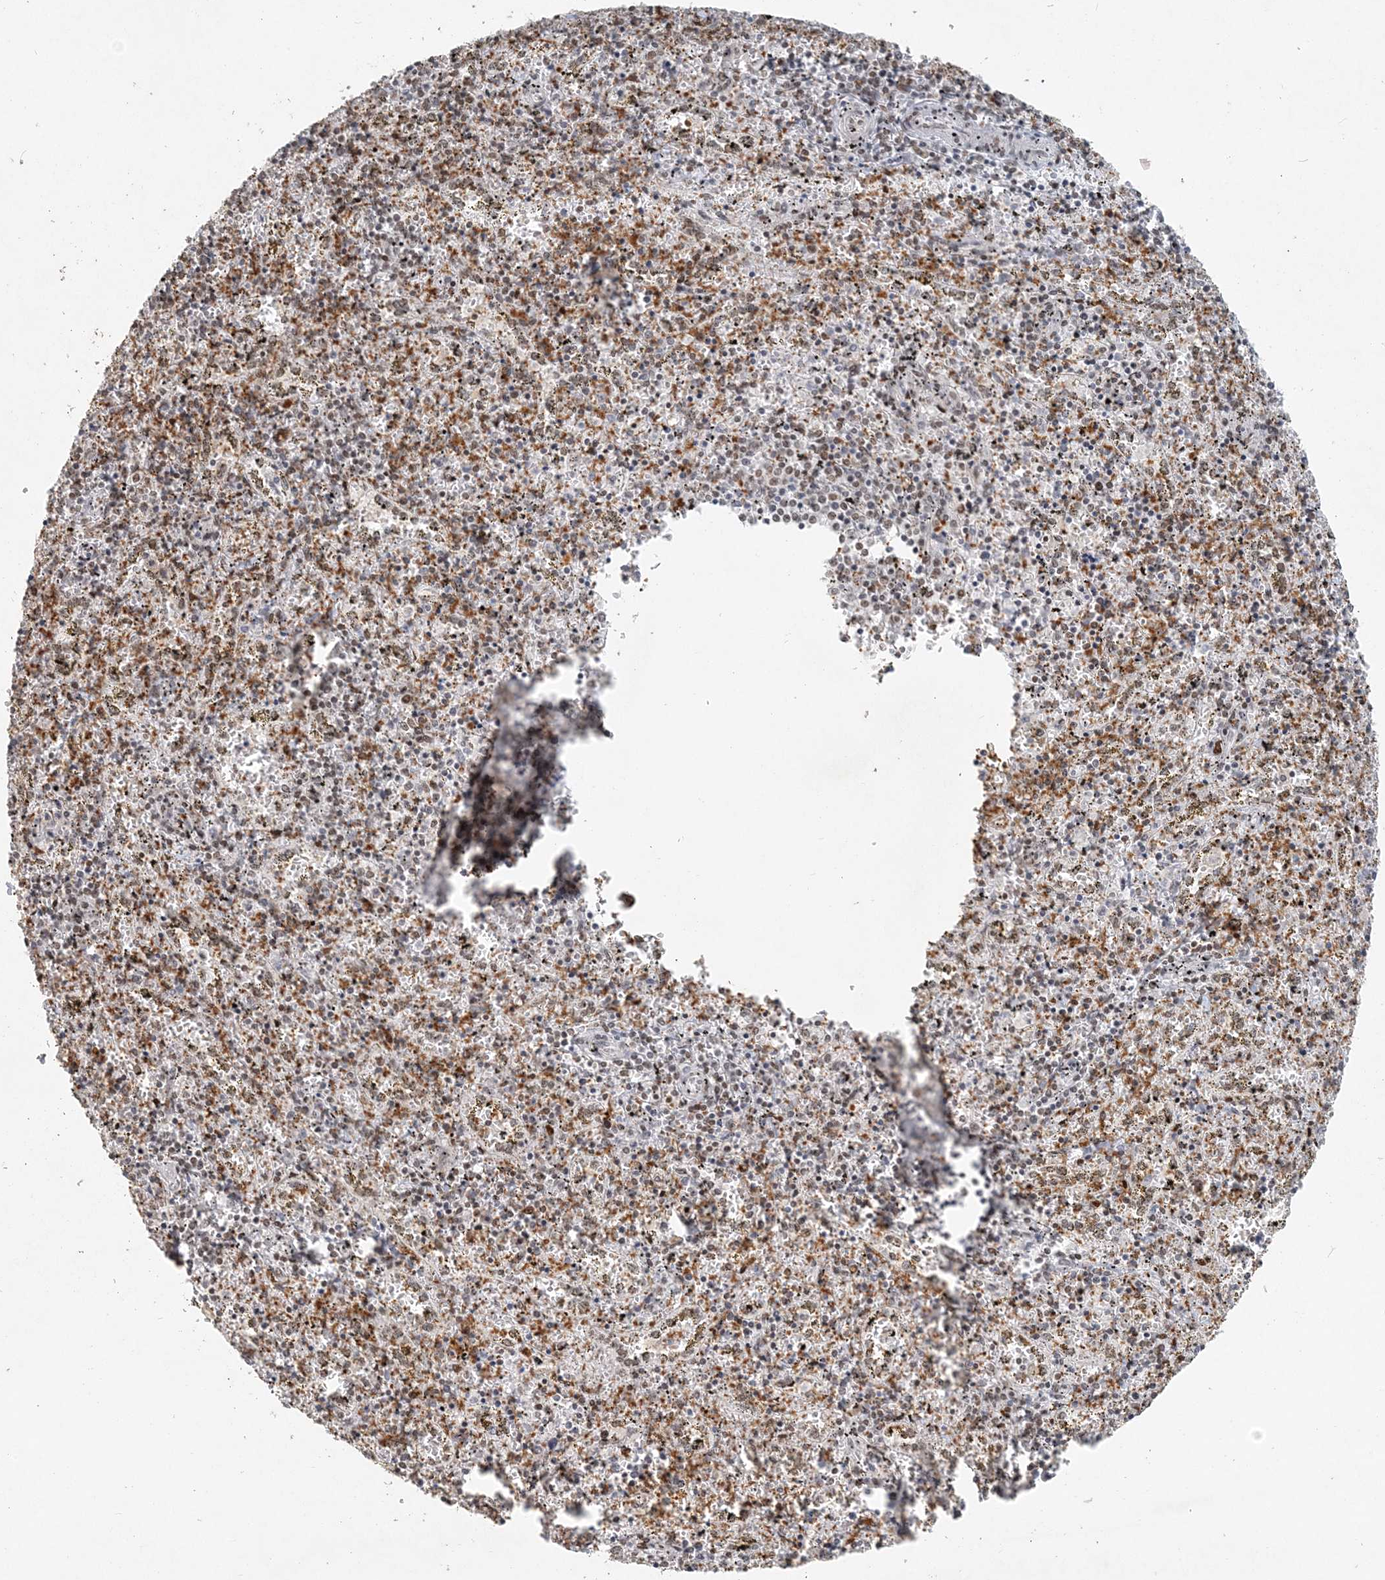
{"staining": {"intensity": "moderate", "quantity": ">75%", "location": "nuclear"}, "tissue": "spleen", "cell_type": "Cells in red pulp", "image_type": "normal", "snomed": [{"axis": "morphology", "description": "Normal tissue, NOS"}, {"axis": "topography", "description": "Spleen"}], "caption": "A micrograph of spleen stained for a protein demonstrates moderate nuclear brown staining in cells in red pulp. (DAB (3,3'-diaminobenzidine) IHC with brightfield microscopy, high magnification).", "gene": "BAZ1B", "patient": {"sex": "male", "age": 11}}